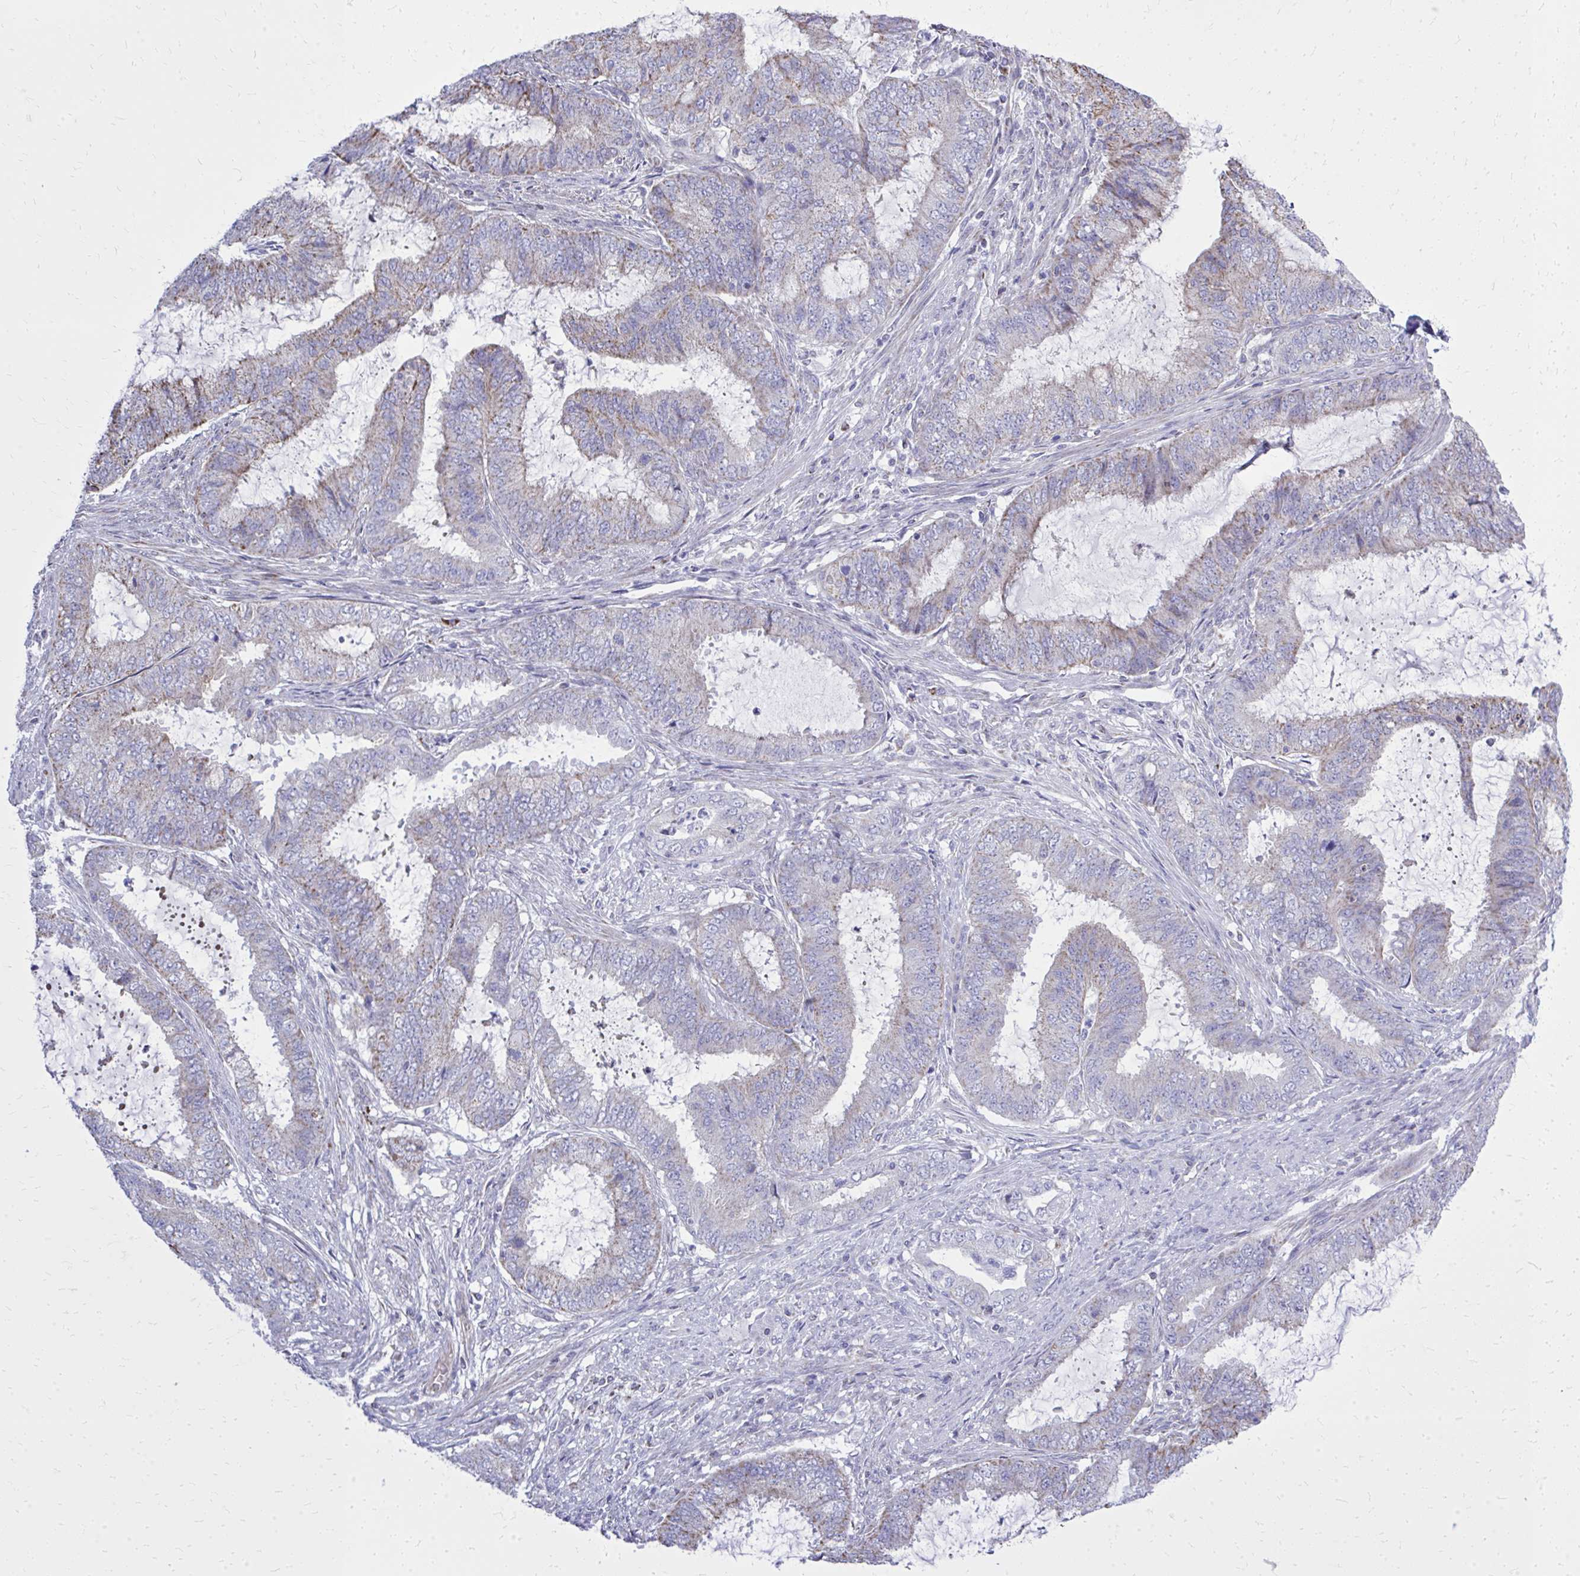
{"staining": {"intensity": "moderate", "quantity": "25%-75%", "location": "cytoplasmic/membranous"}, "tissue": "endometrial cancer", "cell_type": "Tumor cells", "image_type": "cancer", "snomed": [{"axis": "morphology", "description": "Adenocarcinoma, NOS"}, {"axis": "topography", "description": "Endometrium"}], "caption": "Protein analysis of endometrial cancer tissue demonstrates moderate cytoplasmic/membranous expression in approximately 25%-75% of tumor cells. (Stains: DAB (3,3'-diaminobenzidine) in brown, nuclei in blue, Microscopy: brightfield microscopy at high magnification).", "gene": "ZNF362", "patient": {"sex": "female", "age": 51}}